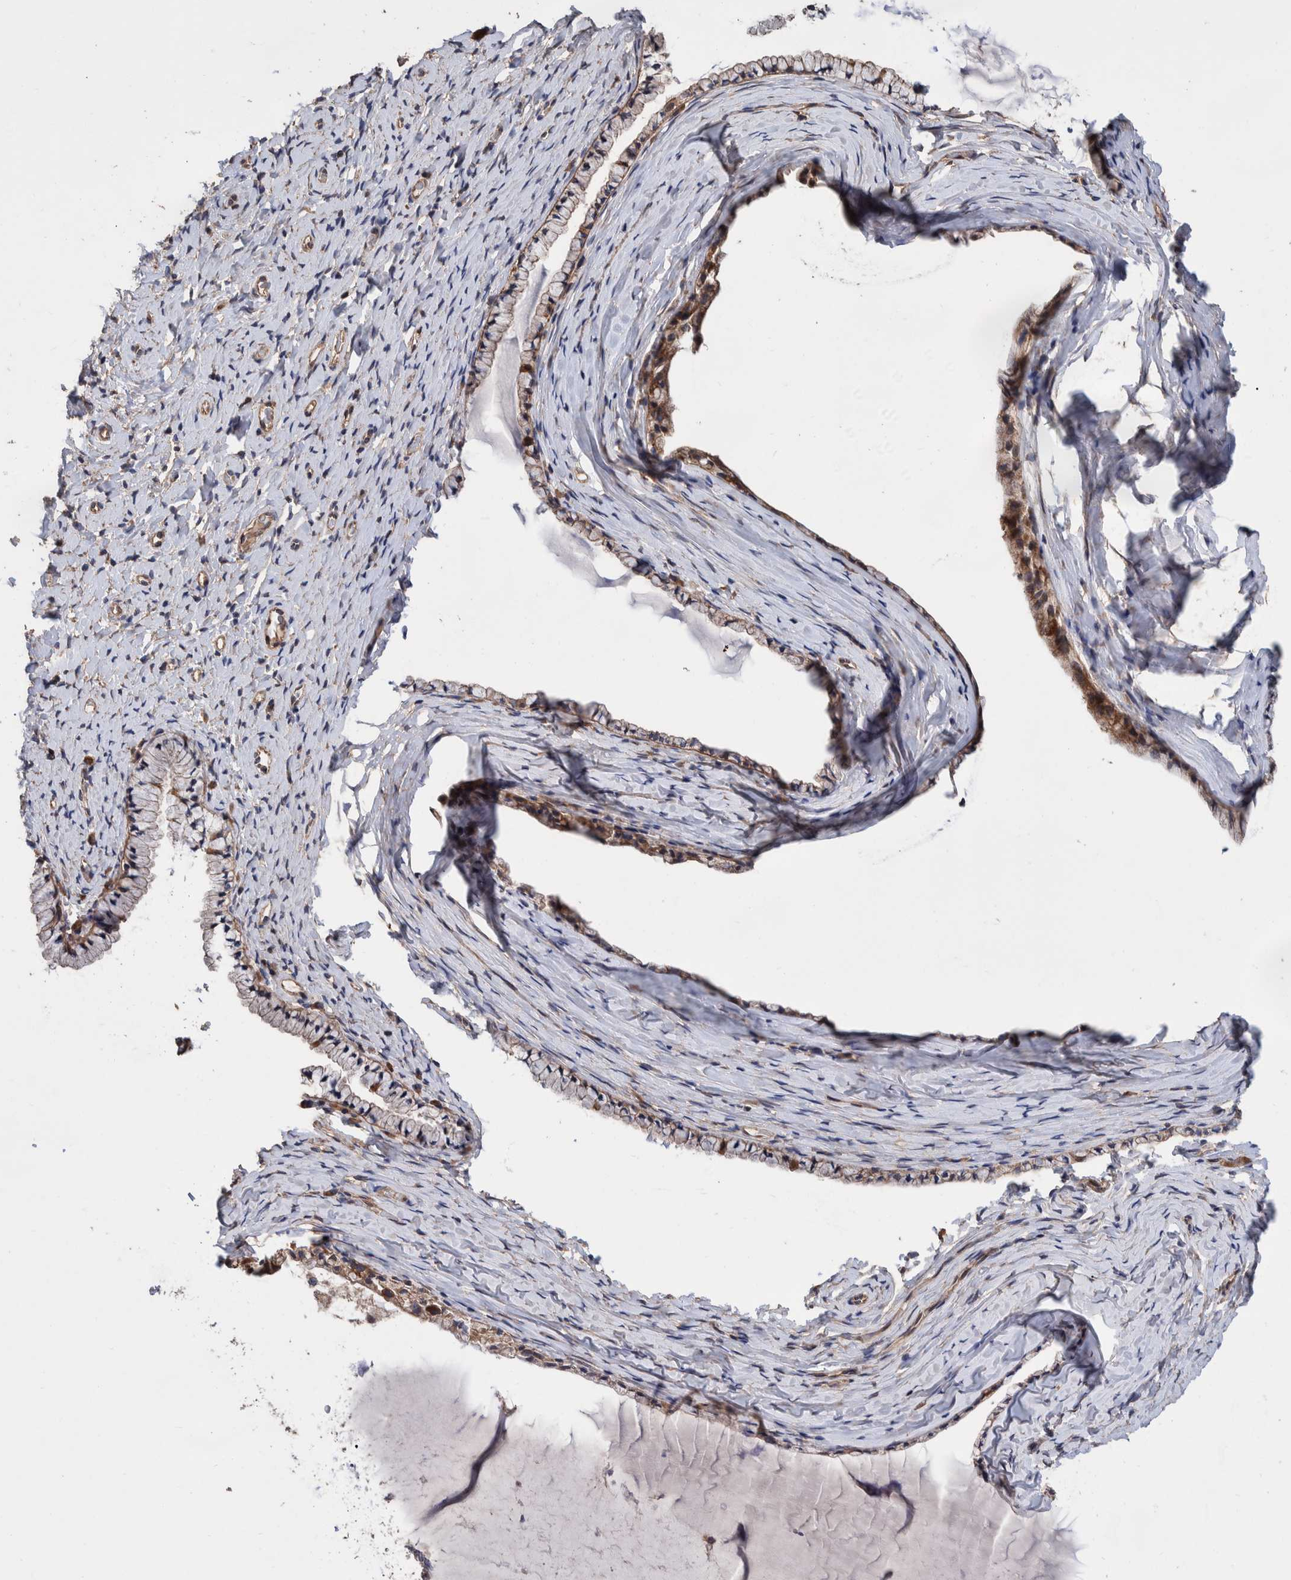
{"staining": {"intensity": "negative", "quantity": "none", "location": "none"}, "tissue": "cervix", "cell_type": "Glandular cells", "image_type": "normal", "snomed": [{"axis": "morphology", "description": "Normal tissue, NOS"}, {"axis": "topography", "description": "Cervix"}], "caption": "Glandular cells are negative for protein expression in normal human cervix. (DAB (3,3'-diaminobenzidine) IHC, high magnification).", "gene": "SLC45A4", "patient": {"sex": "female", "age": 72}}